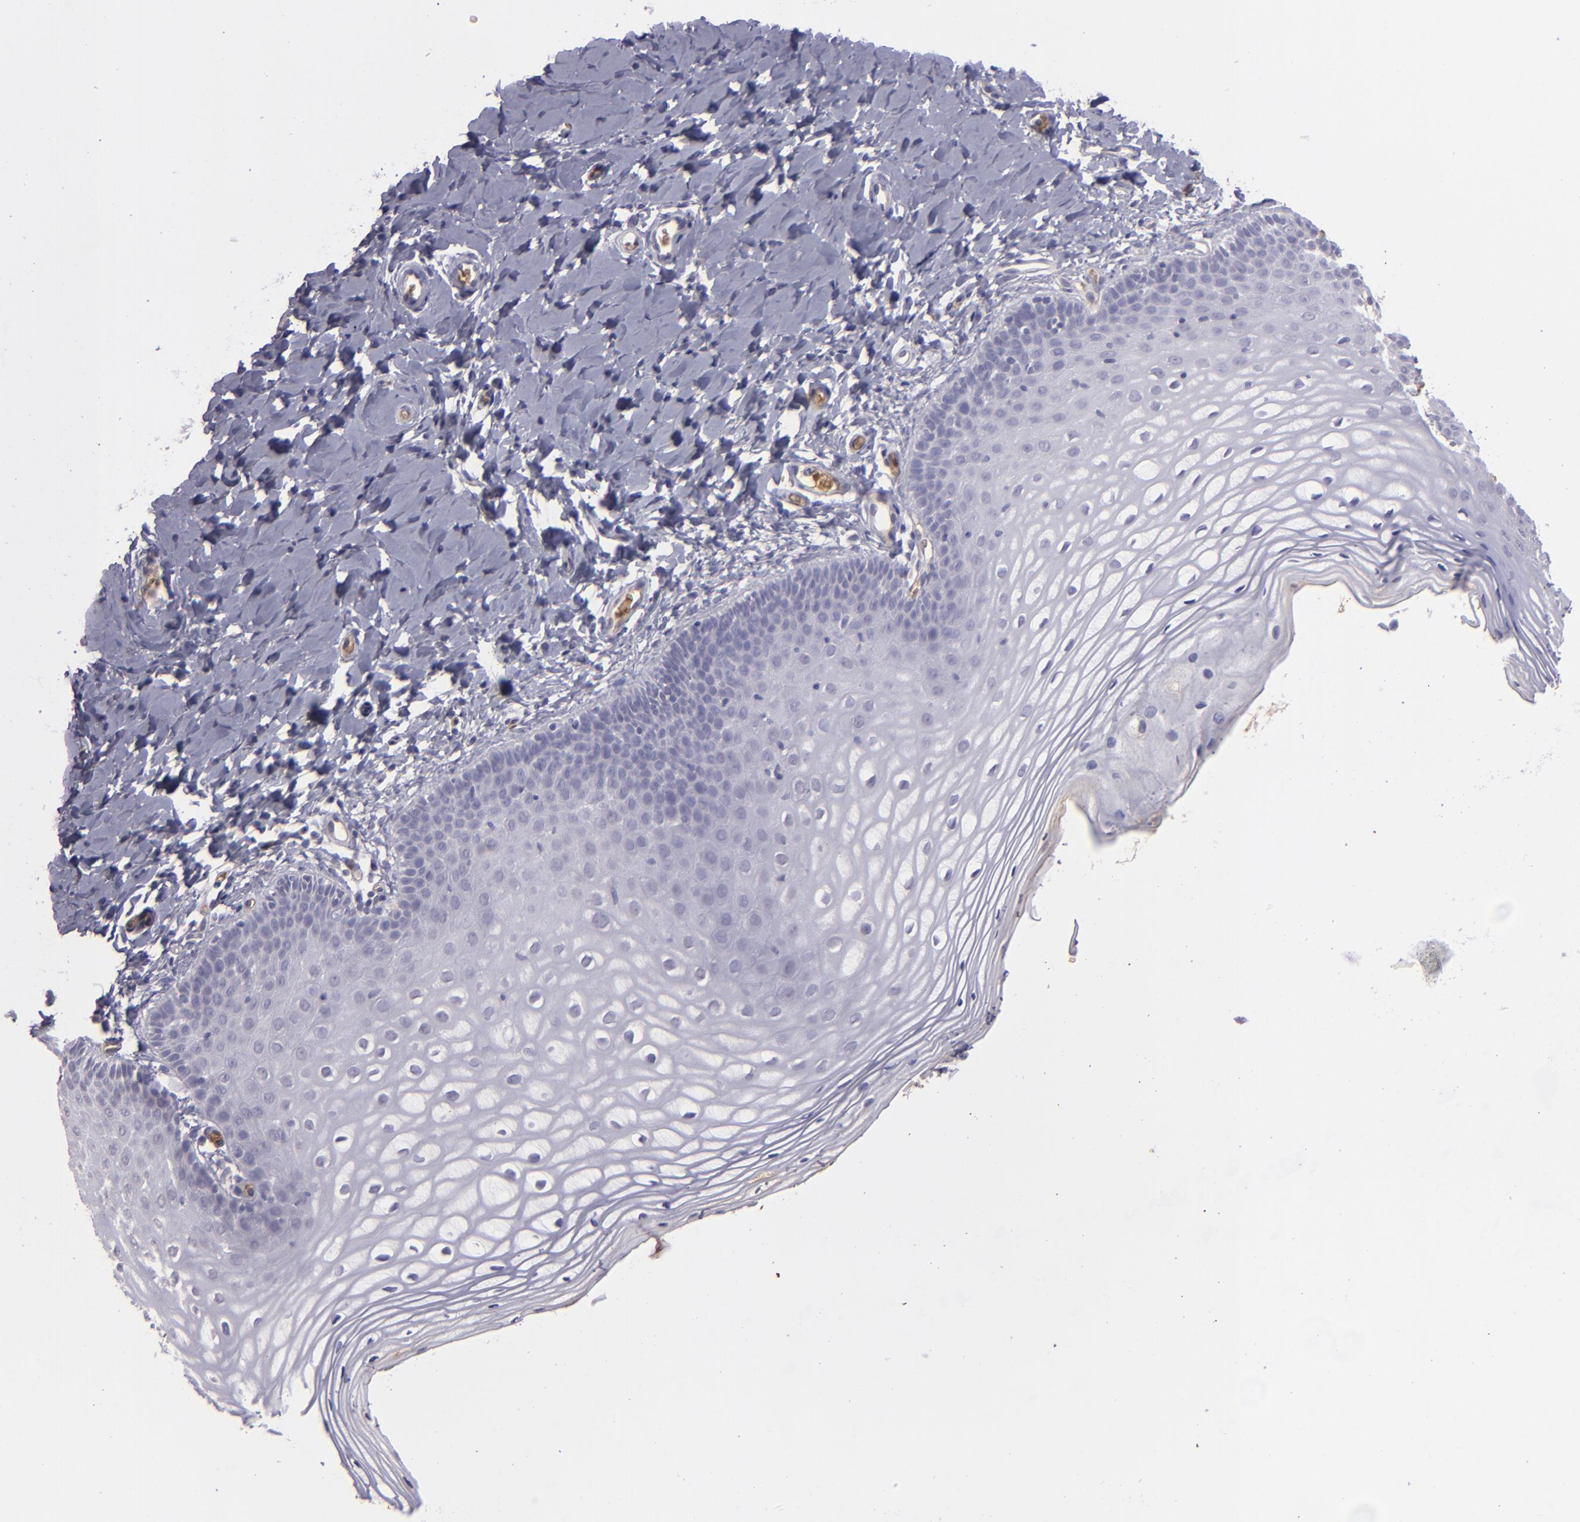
{"staining": {"intensity": "negative", "quantity": "none", "location": "none"}, "tissue": "vagina", "cell_type": "Squamous epithelial cells", "image_type": "normal", "snomed": [{"axis": "morphology", "description": "Normal tissue, NOS"}, {"axis": "topography", "description": "Vagina"}], "caption": "The immunohistochemistry histopathology image has no significant expression in squamous epithelial cells of vagina.", "gene": "ACE", "patient": {"sex": "female", "age": 55}}